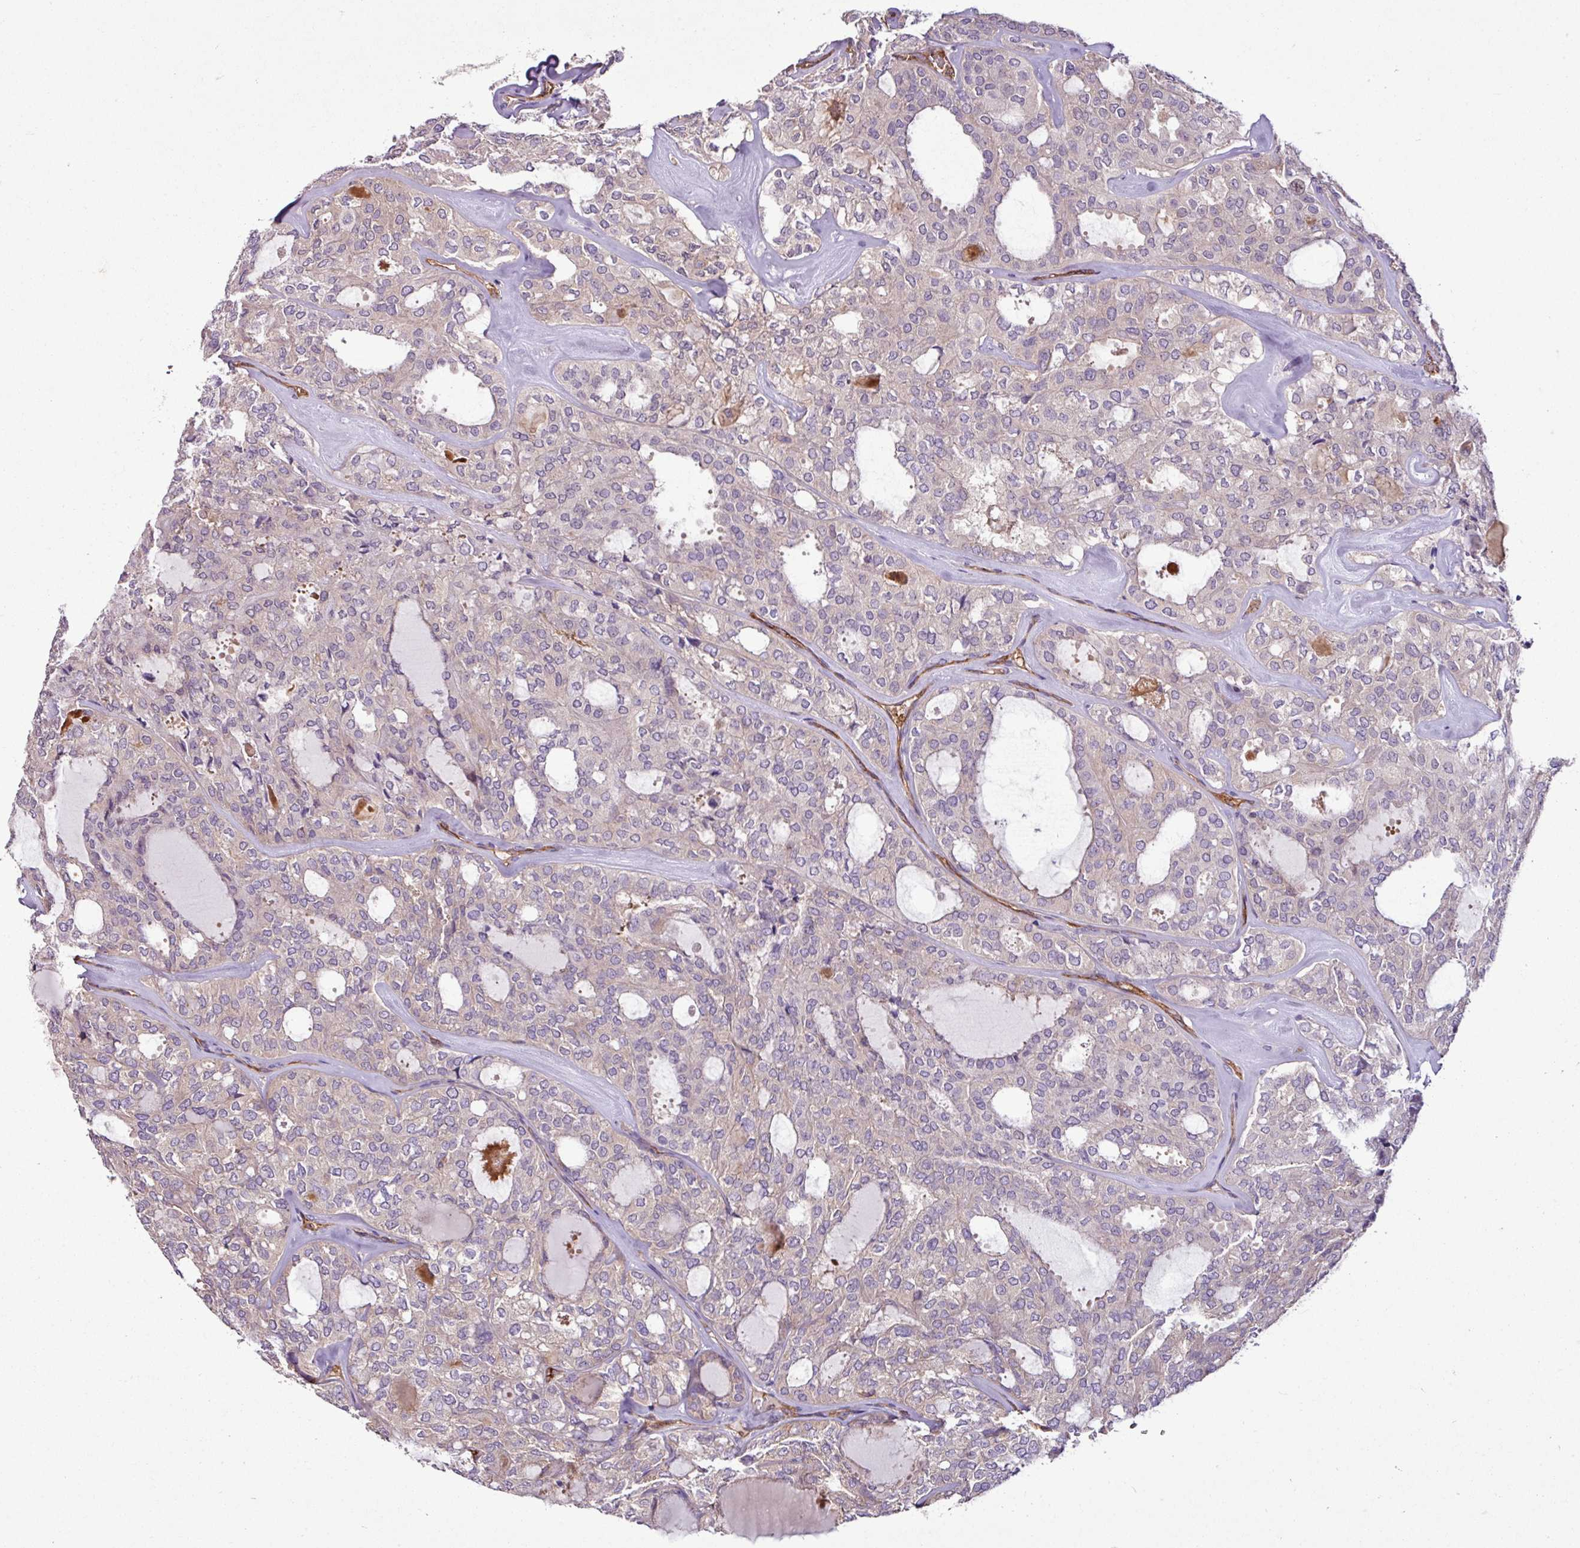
{"staining": {"intensity": "negative", "quantity": "none", "location": "none"}, "tissue": "thyroid cancer", "cell_type": "Tumor cells", "image_type": "cancer", "snomed": [{"axis": "morphology", "description": "Follicular adenoma carcinoma, NOS"}, {"axis": "topography", "description": "Thyroid gland"}], "caption": "Immunohistochemistry (IHC) of follicular adenoma carcinoma (thyroid) displays no staining in tumor cells. Brightfield microscopy of IHC stained with DAB (brown) and hematoxylin (blue), captured at high magnification.", "gene": "ZNF106", "patient": {"sex": "male", "age": 75}}